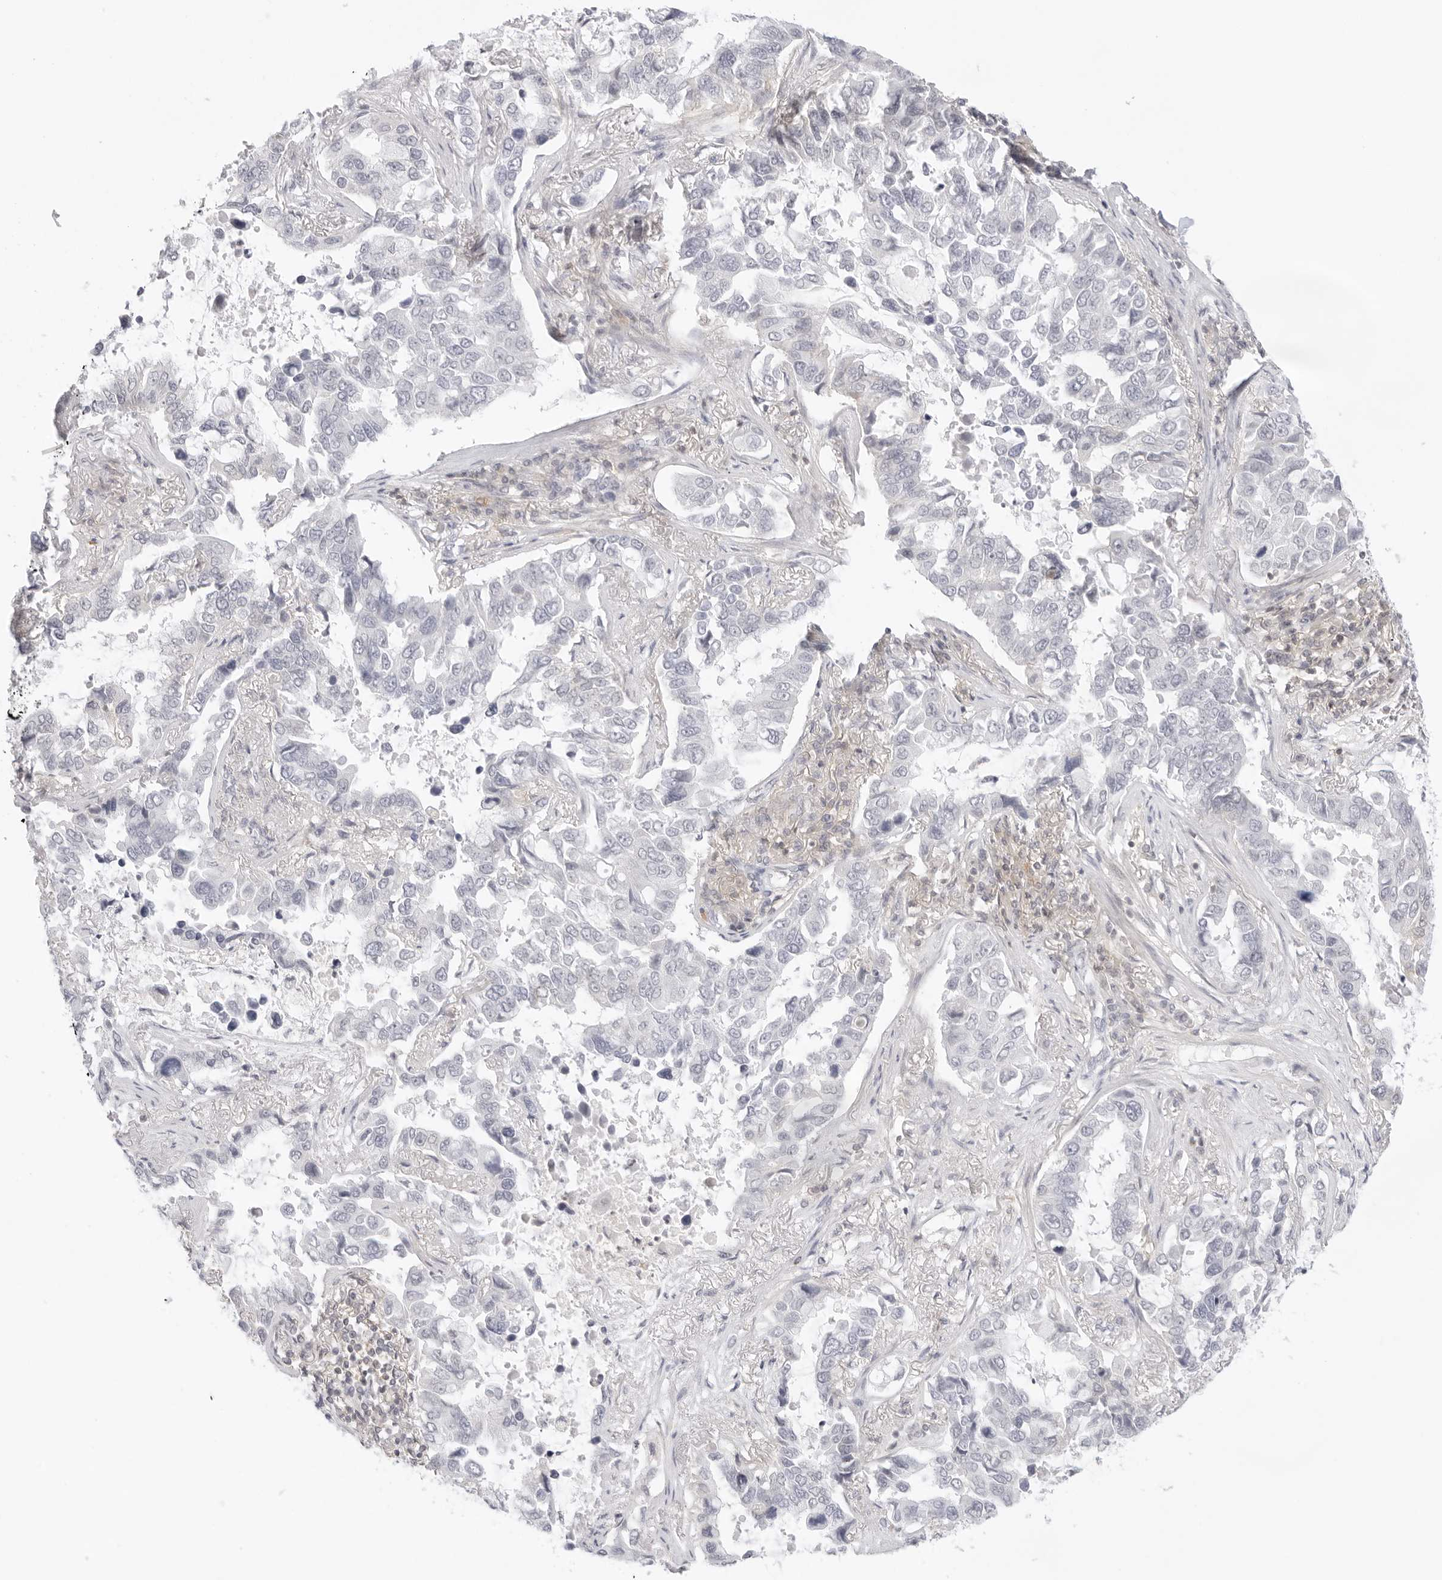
{"staining": {"intensity": "negative", "quantity": "none", "location": "none"}, "tissue": "lung cancer", "cell_type": "Tumor cells", "image_type": "cancer", "snomed": [{"axis": "morphology", "description": "Squamous cell carcinoma, NOS"}, {"axis": "topography", "description": "Lung"}], "caption": "This is an immunohistochemistry micrograph of lung cancer. There is no positivity in tumor cells.", "gene": "TNFRSF14", "patient": {"sex": "male", "age": 66}}